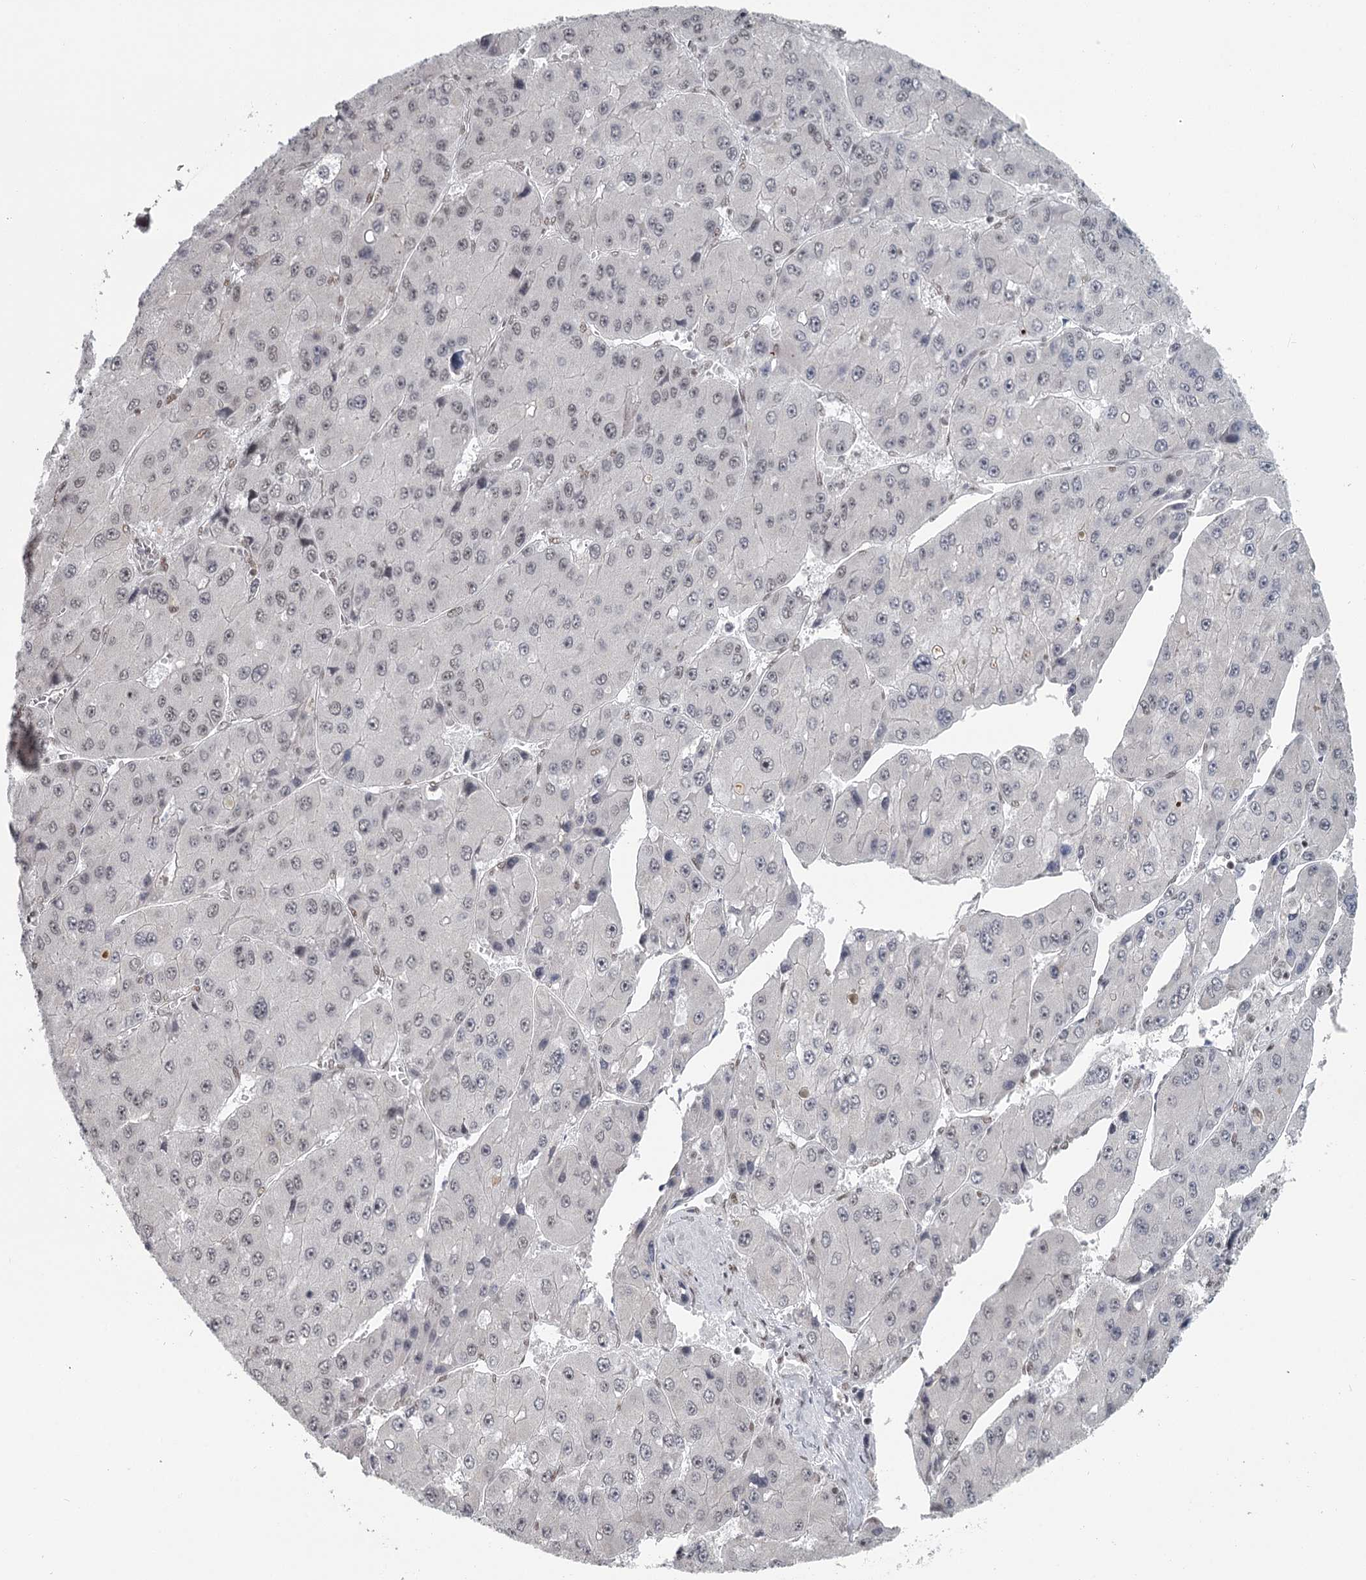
{"staining": {"intensity": "weak", "quantity": "25%-75%", "location": "nuclear"}, "tissue": "liver cancer", "cell_type": "Tumor cells", "image_type": "cancer", "snomed": [{"axis": "morphology", "description": "Carcinoma, Hepatocellular, NOS"}, {"axis": "topography", "description": "Liver"}], "caption": "Human liver hepatocellular carcinoma stained for a protein (brown) demonstrates weak nuclear positive positivity in about 25%-75% of tumor cells.", "gene": "FAM13C", "patient": {"sex": "female", "age": 73}}